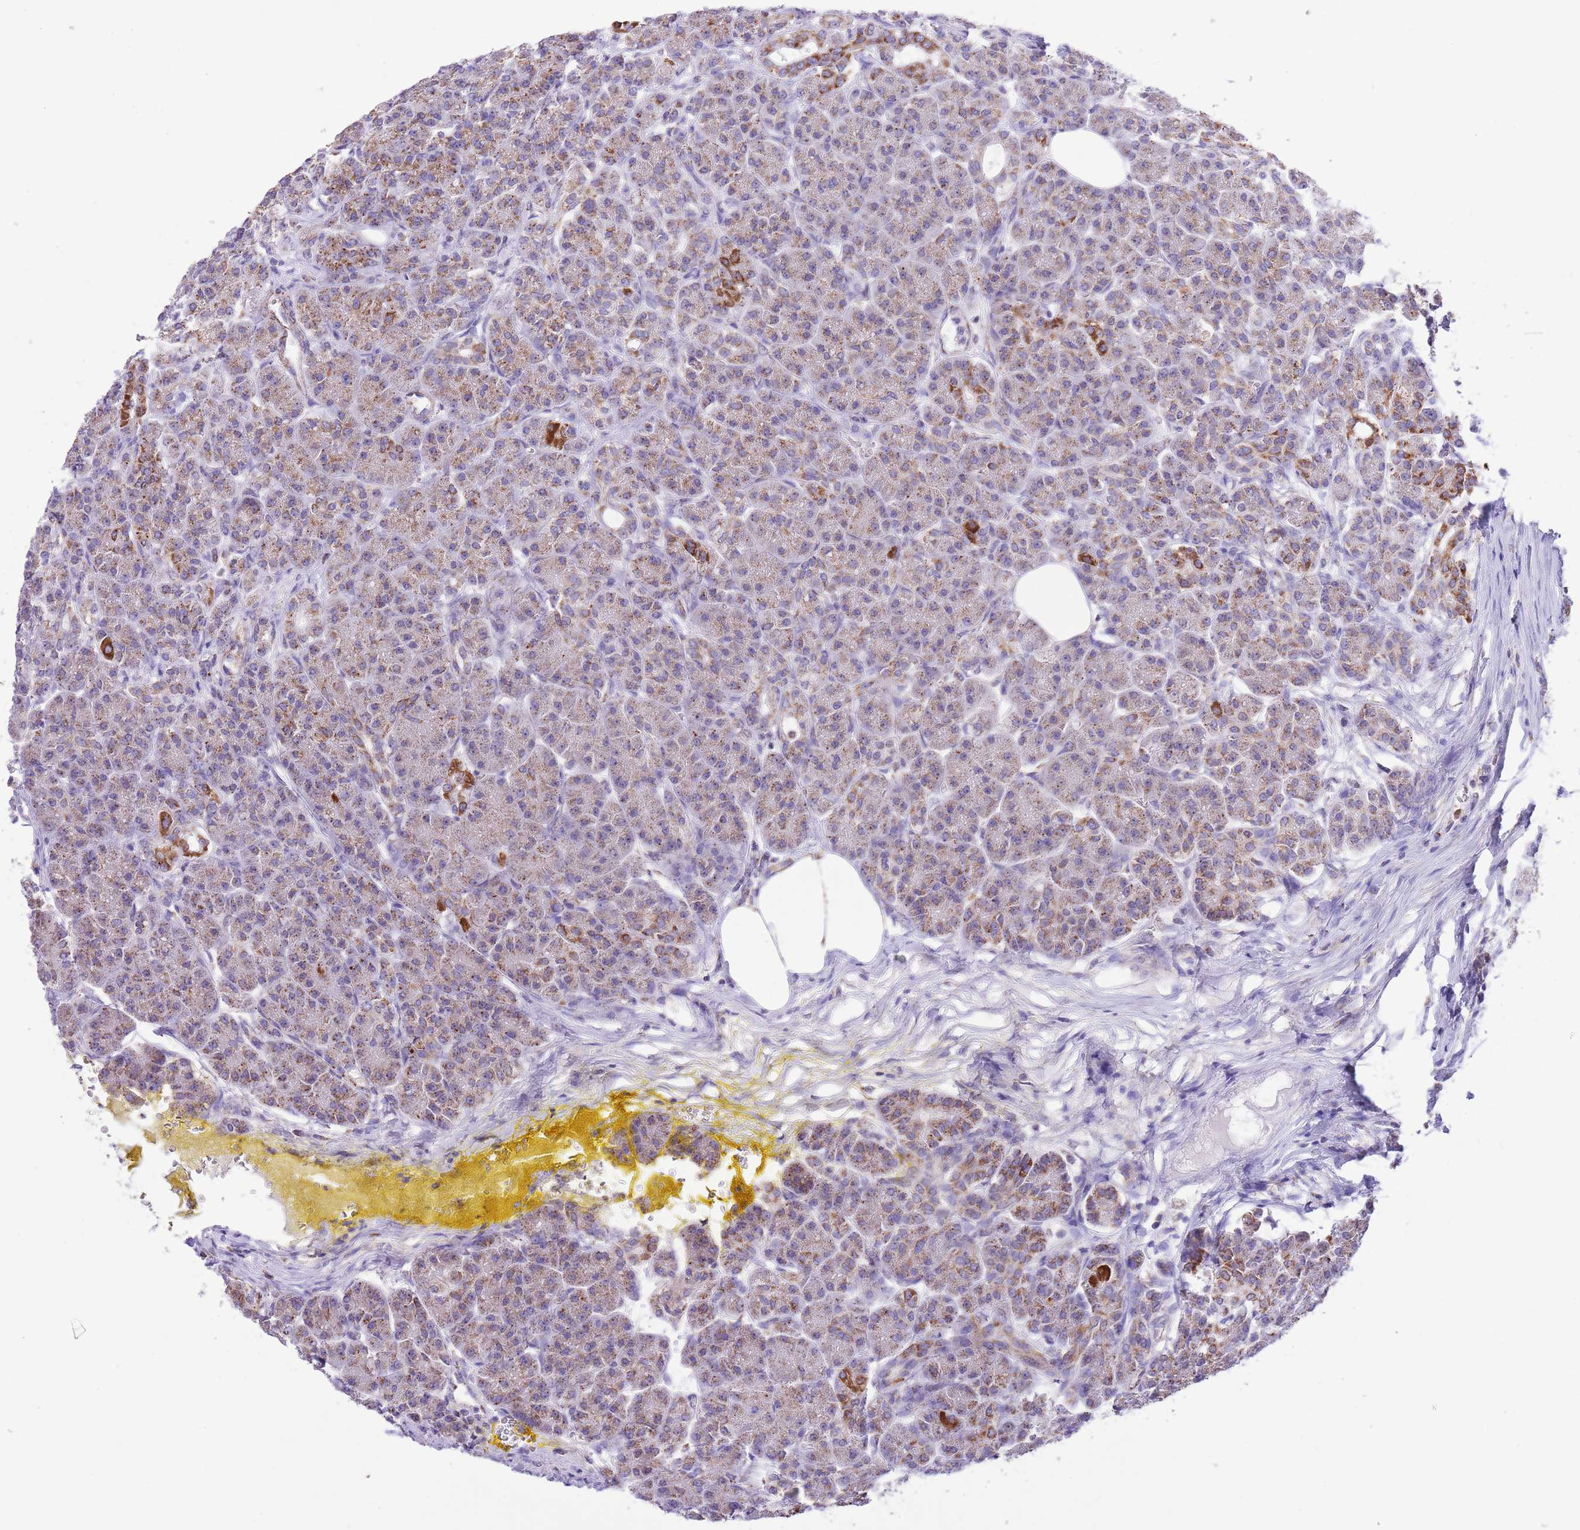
{"staining": {"intensity": "moderate", "quantity": ">75%", "location": "cytoplasmic/membranous"}, "tissue": "pancreas", "cell_type": "Exocrine glandular cells", "image_type": "normal", "snomed": [{"axis": "morphology", "description": "Normal tissue, NOS"}, {"axis": "topography", "description": "Pancreas"}], "caption": "Immunohistochemical staining of benign pancreas shows medium levels of moderate cytoplasmic/membranous positivity in approximately >75% of exocrine glandular cells.", "gene": "TEKTIP1", "patient": {"sex": "male", "age": 63}}